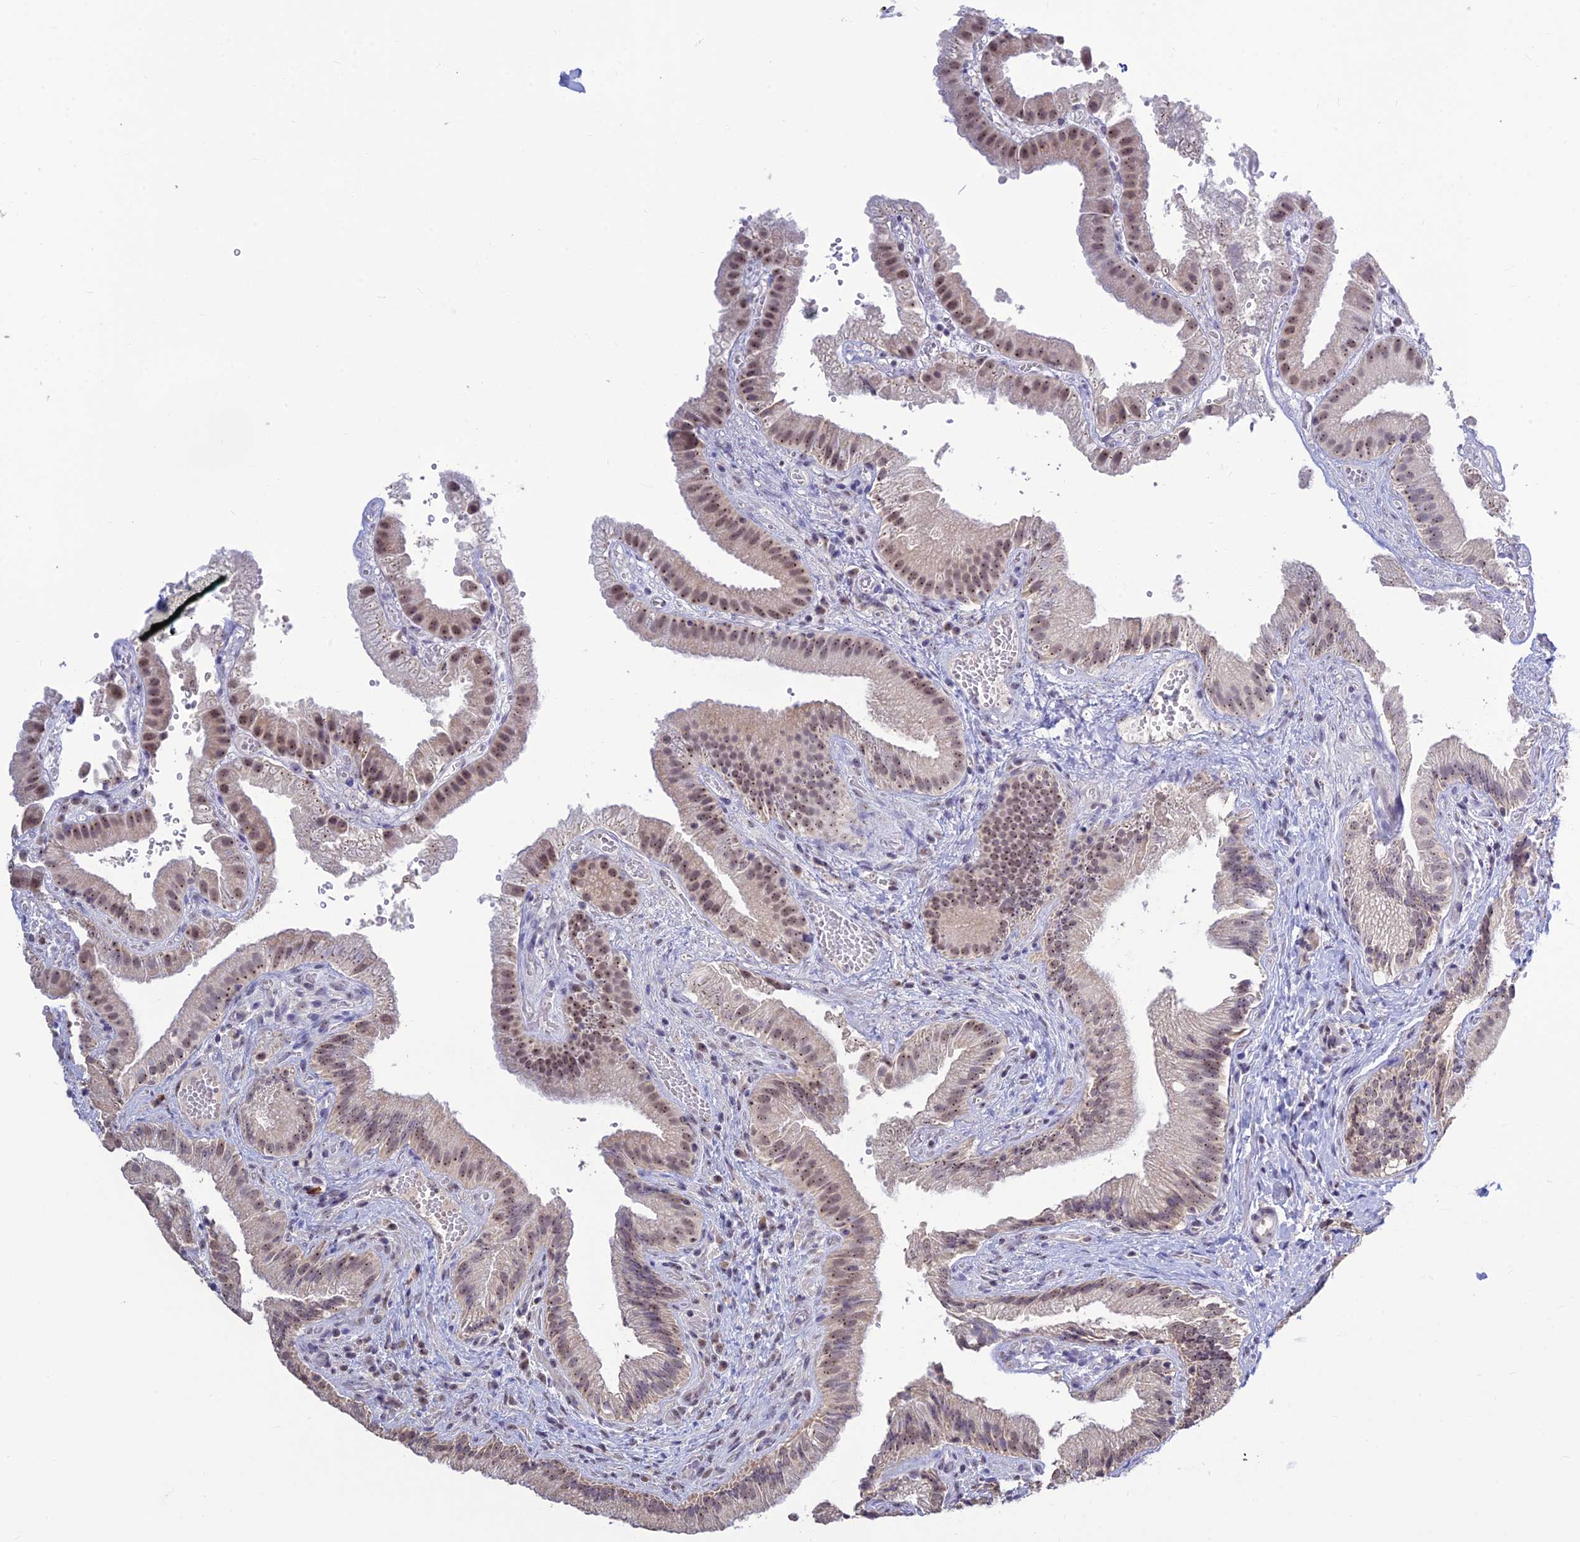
{"staining": {"intensity": "weak", "quantity": "25%-75%", "location": "nuclear"}, "tissue": "gallbladder", "cell_type": "Glandular cells", "image_type": "normal", "snomed": [{"axis": "morphology", "description": "Normal tissue, NOS"}, {"axis": "topography", "description": "Gallbladder"}], "caption": "A brown stain labels weak nuclear expression of a protein in glandular cells of unremarkable human gallbladder.", "gene": "POLR1G", "patient": {"sex": "female", "age": 30}}